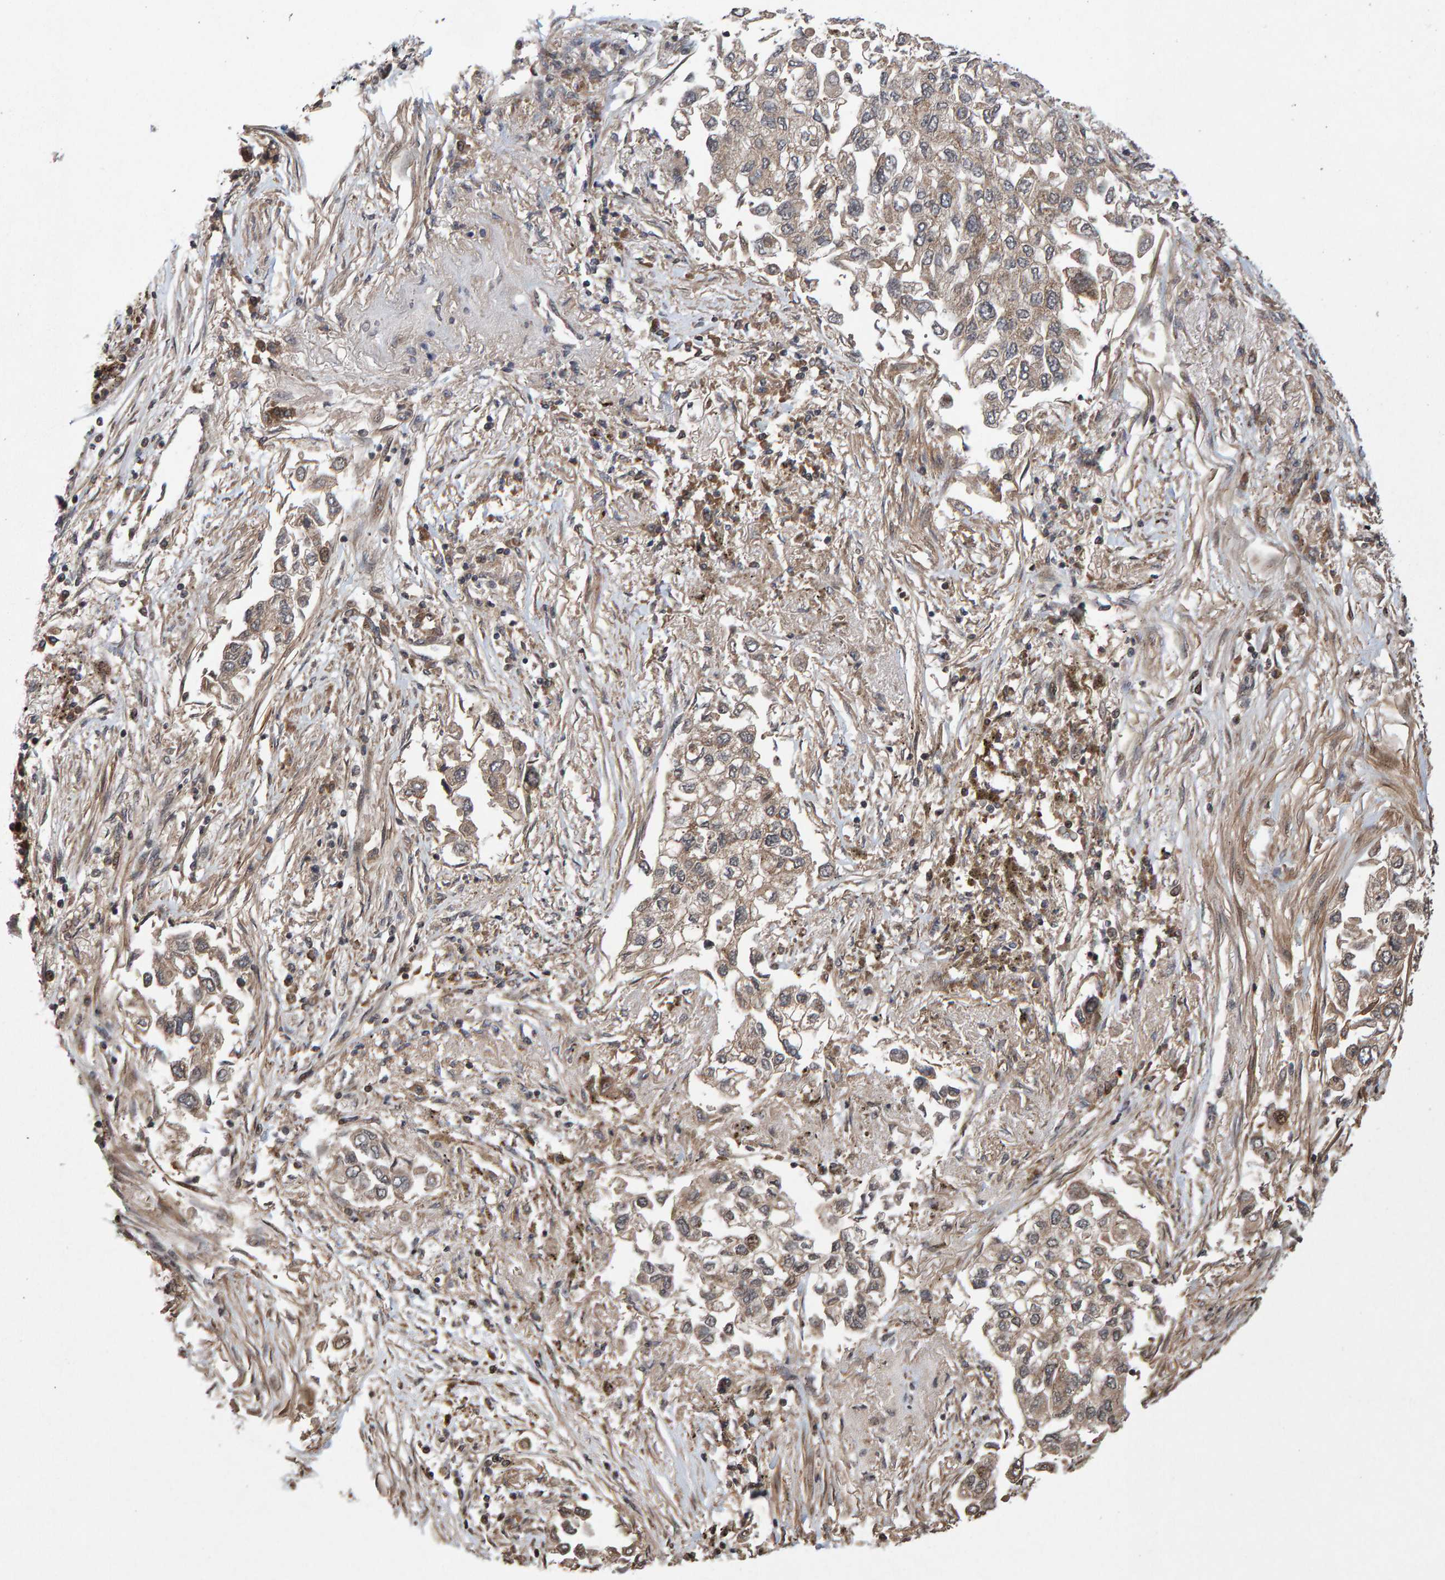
{"staining": {"intensity": "weak", "quantity": ">75%", "location": "cytoplasmic/membranous"}, "tissue": "lung cancer", "cell_type": "Tumor cells", "image_type": "cancer", "snomed": [{"axis": "morphology", "description": "Inflammation, NOS"}, {"axis": "morphology", "description": "Adenocarcinoma, NOS"}, {"axis": "topography", "description": "Lung"}], "caption": "Protein analysis of lung cancer tissue exhibits weak cytoplasmic/membranous positivity in about >75% of tumor cells.", "gene": "PECR", "patient": {"sex": "male", "age": 63}}